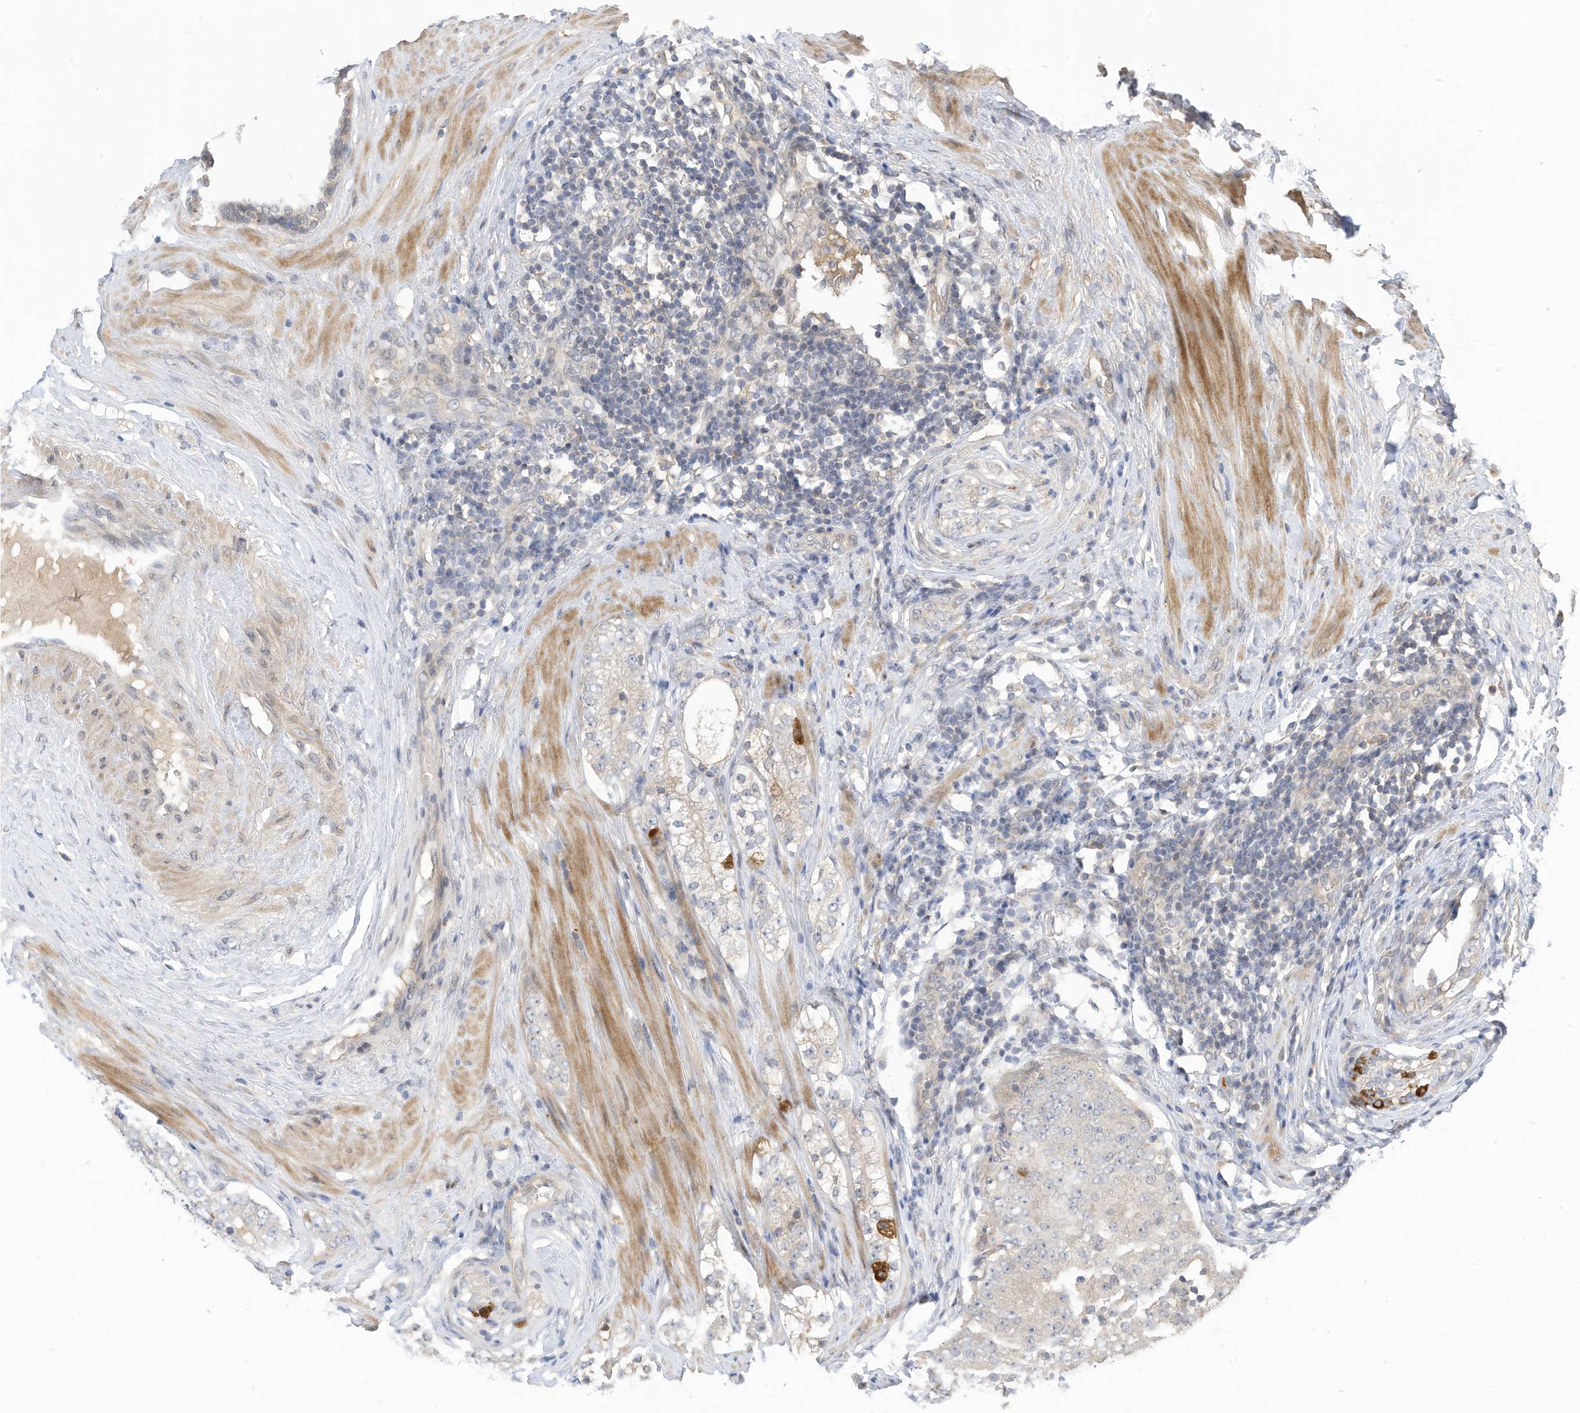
{"staining": {"intensity": "strong", "quantity": "<25%", "location": "cytoplasmic/membranous"}, "tissue": "prostate cancer", "cell_type": "Tumor cells", "image_type": "cancer", "snomed": [{"axis": "morphology", "description": "Adenocarcinoma, High grade"}, {"axis": "topography", "description": "Prostate"}], "caption": "Strong cytoplasmic/membranous positivity for a protein is identified in about <25% of tumor cells of prostate adenocarcinoma (high-grade) using immunohistochemistry (IHC).", "gene": "REC8", "patient": {"sex": "male", "age": 56}}